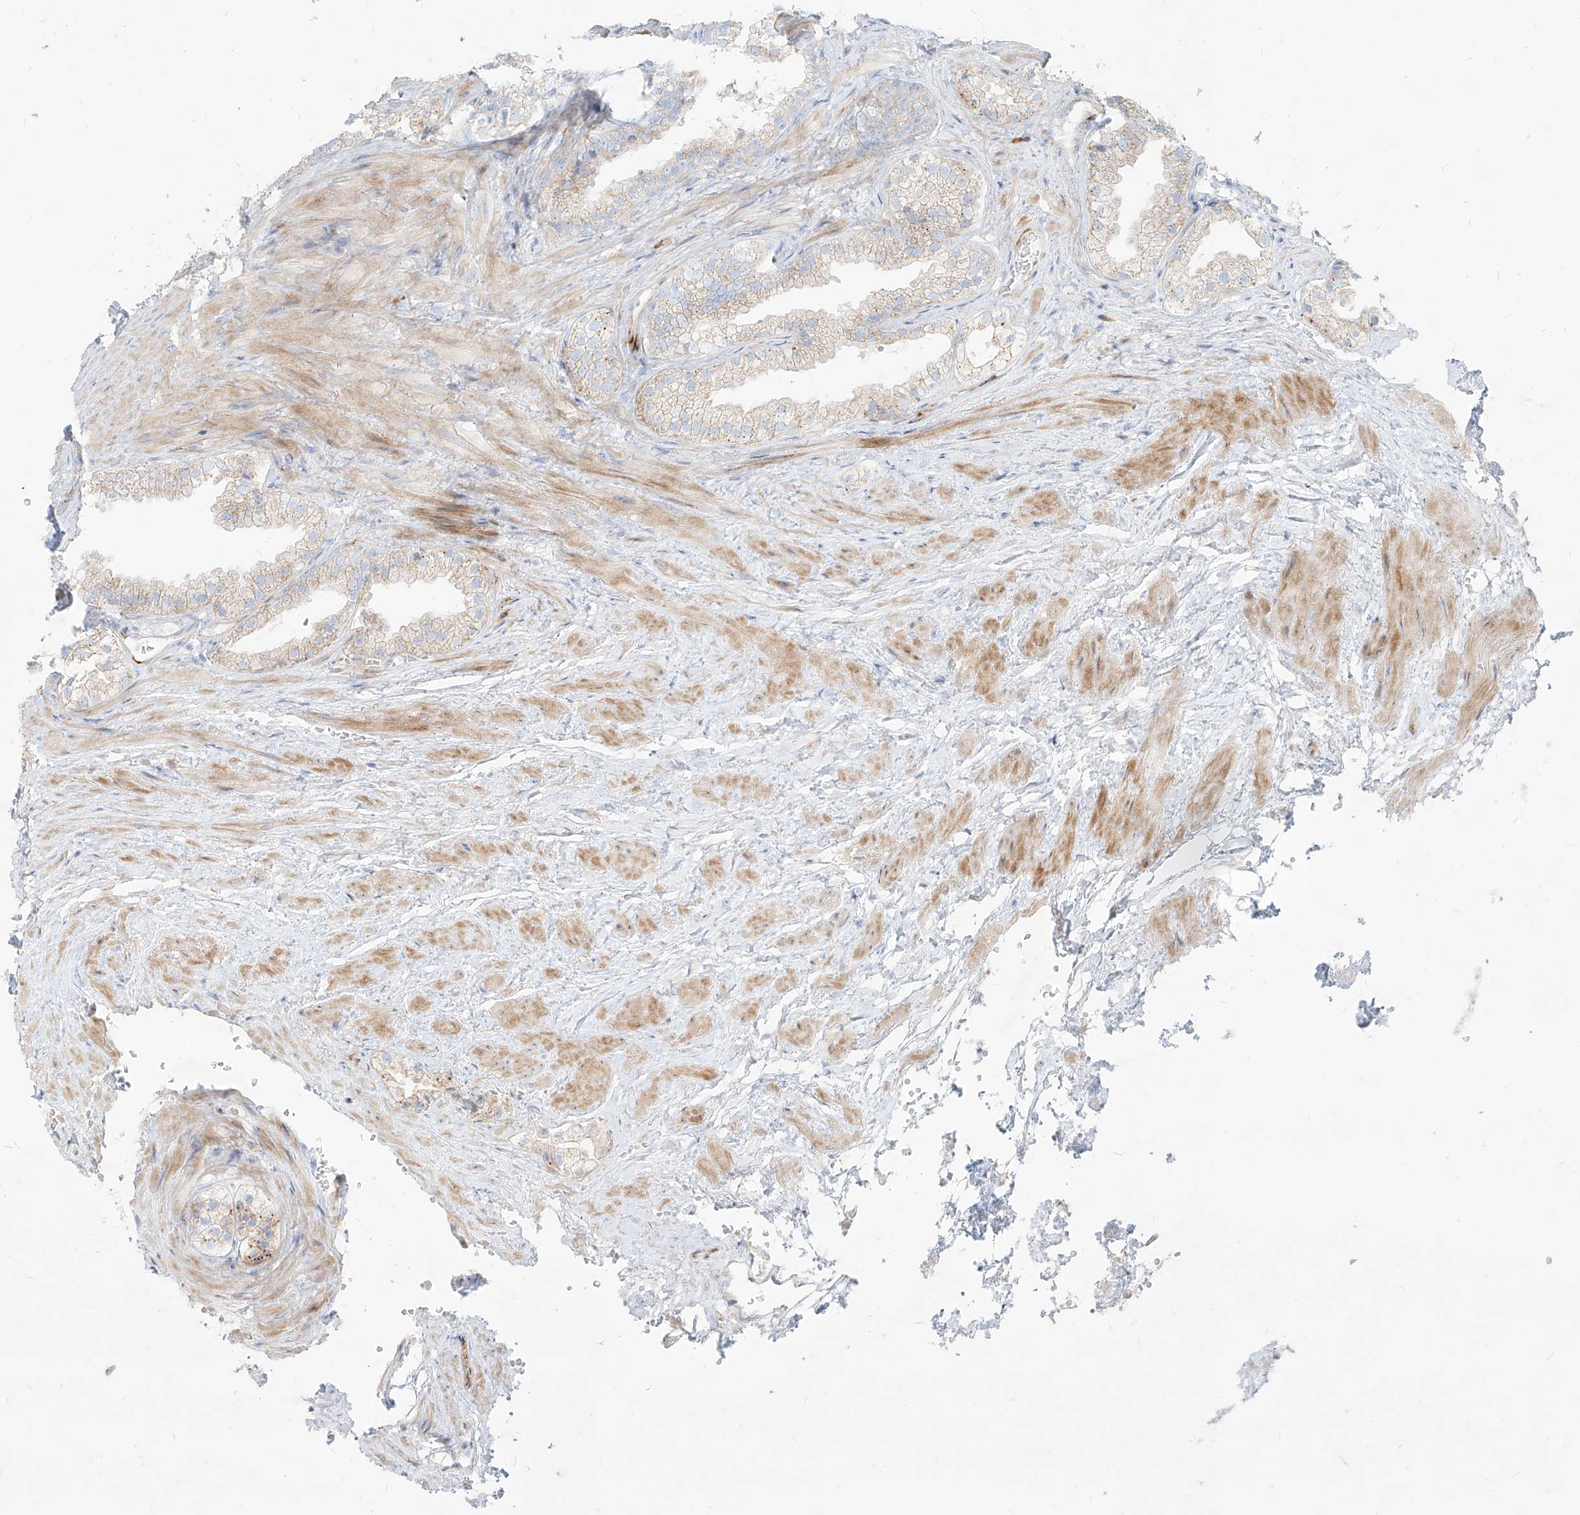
{"staining": {"intensity": "weak", "quantity": "<25%", "location": "cytoplasmic/membranous"}, "tissue": "prostate", "cell_type": "Glandular cells", "image_type": "normal", "snomed": [{"axis": "morphology", "description": "Normal tissue, NOS"}, {"axis": "topography", "description": "Prostate"}], "caption": "The micrograph demonstrates no significant expression in glandular cells of prostate. Nuclei are stained in blue.", "gene": "MTX2", "patient": {"sex": "male", "age": 76}}